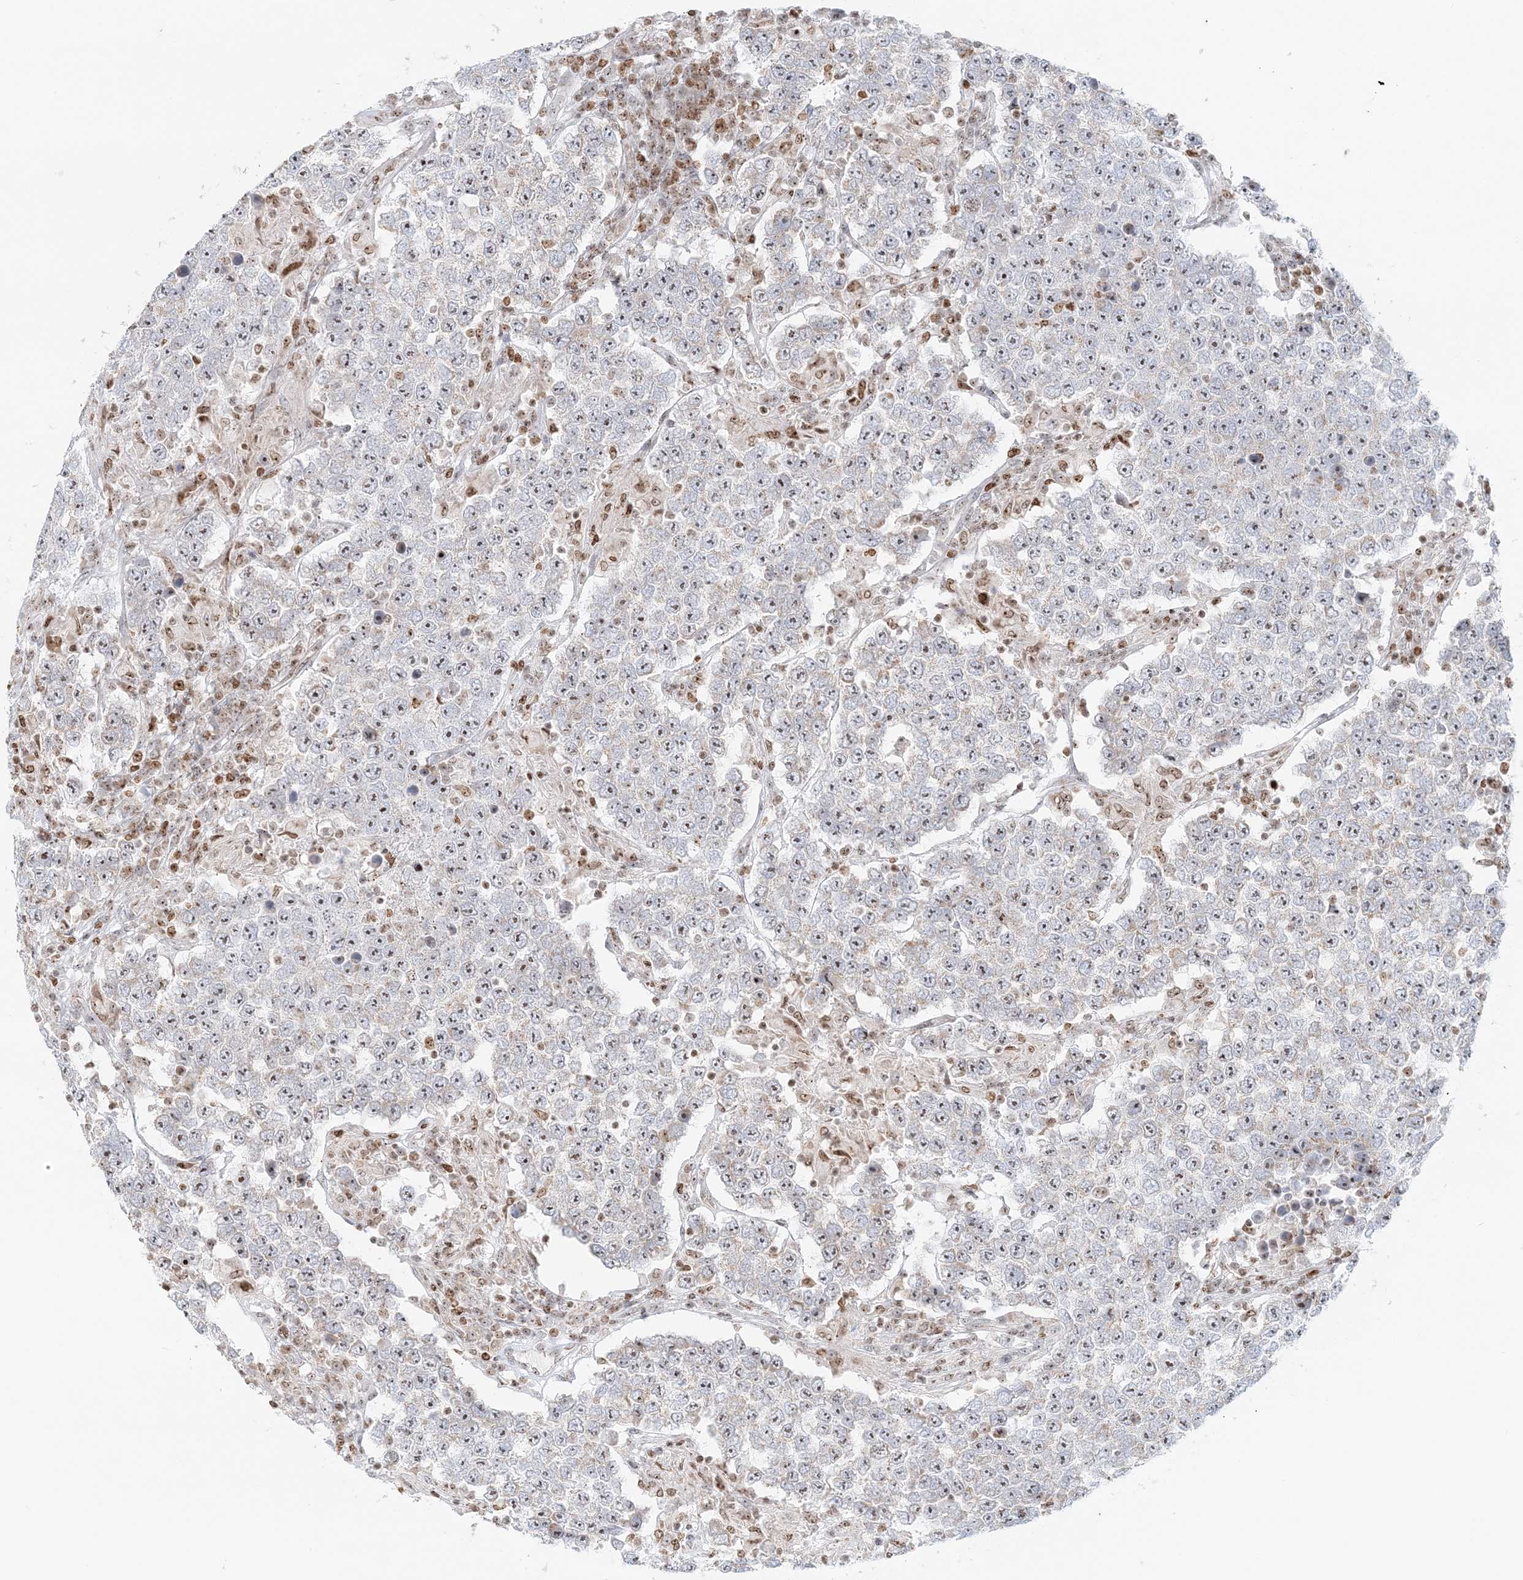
{"staining": {"intensity": "negative", "quantity": "none", "location": "none"}, "tissue": "testis cancer", "cell_type": "Tumor cells", "image_type": "cancer", "snomed": [{"axis": "morphology", "description": "Normal tissue, NOS"}, {"axis": "morphology", "description": "Urothelial carcinoma, High grade"}, {"axis": "morphology", "description": "Seminoma, NOS"}, {"axis": "morphology", "description": "Carcinoma, Embryonal, NOS"}, {"axis": "topography", "description": "Urinary bladder"}, {"axis": "topography", "description": "Testis"}], "caption": "The histopathology image reveals no significant expression in tumor cells of testis cancer. Nuclei are stained in blue.", "gene": "UBE2F", "patient": {"sex": "male", "age": 41}}